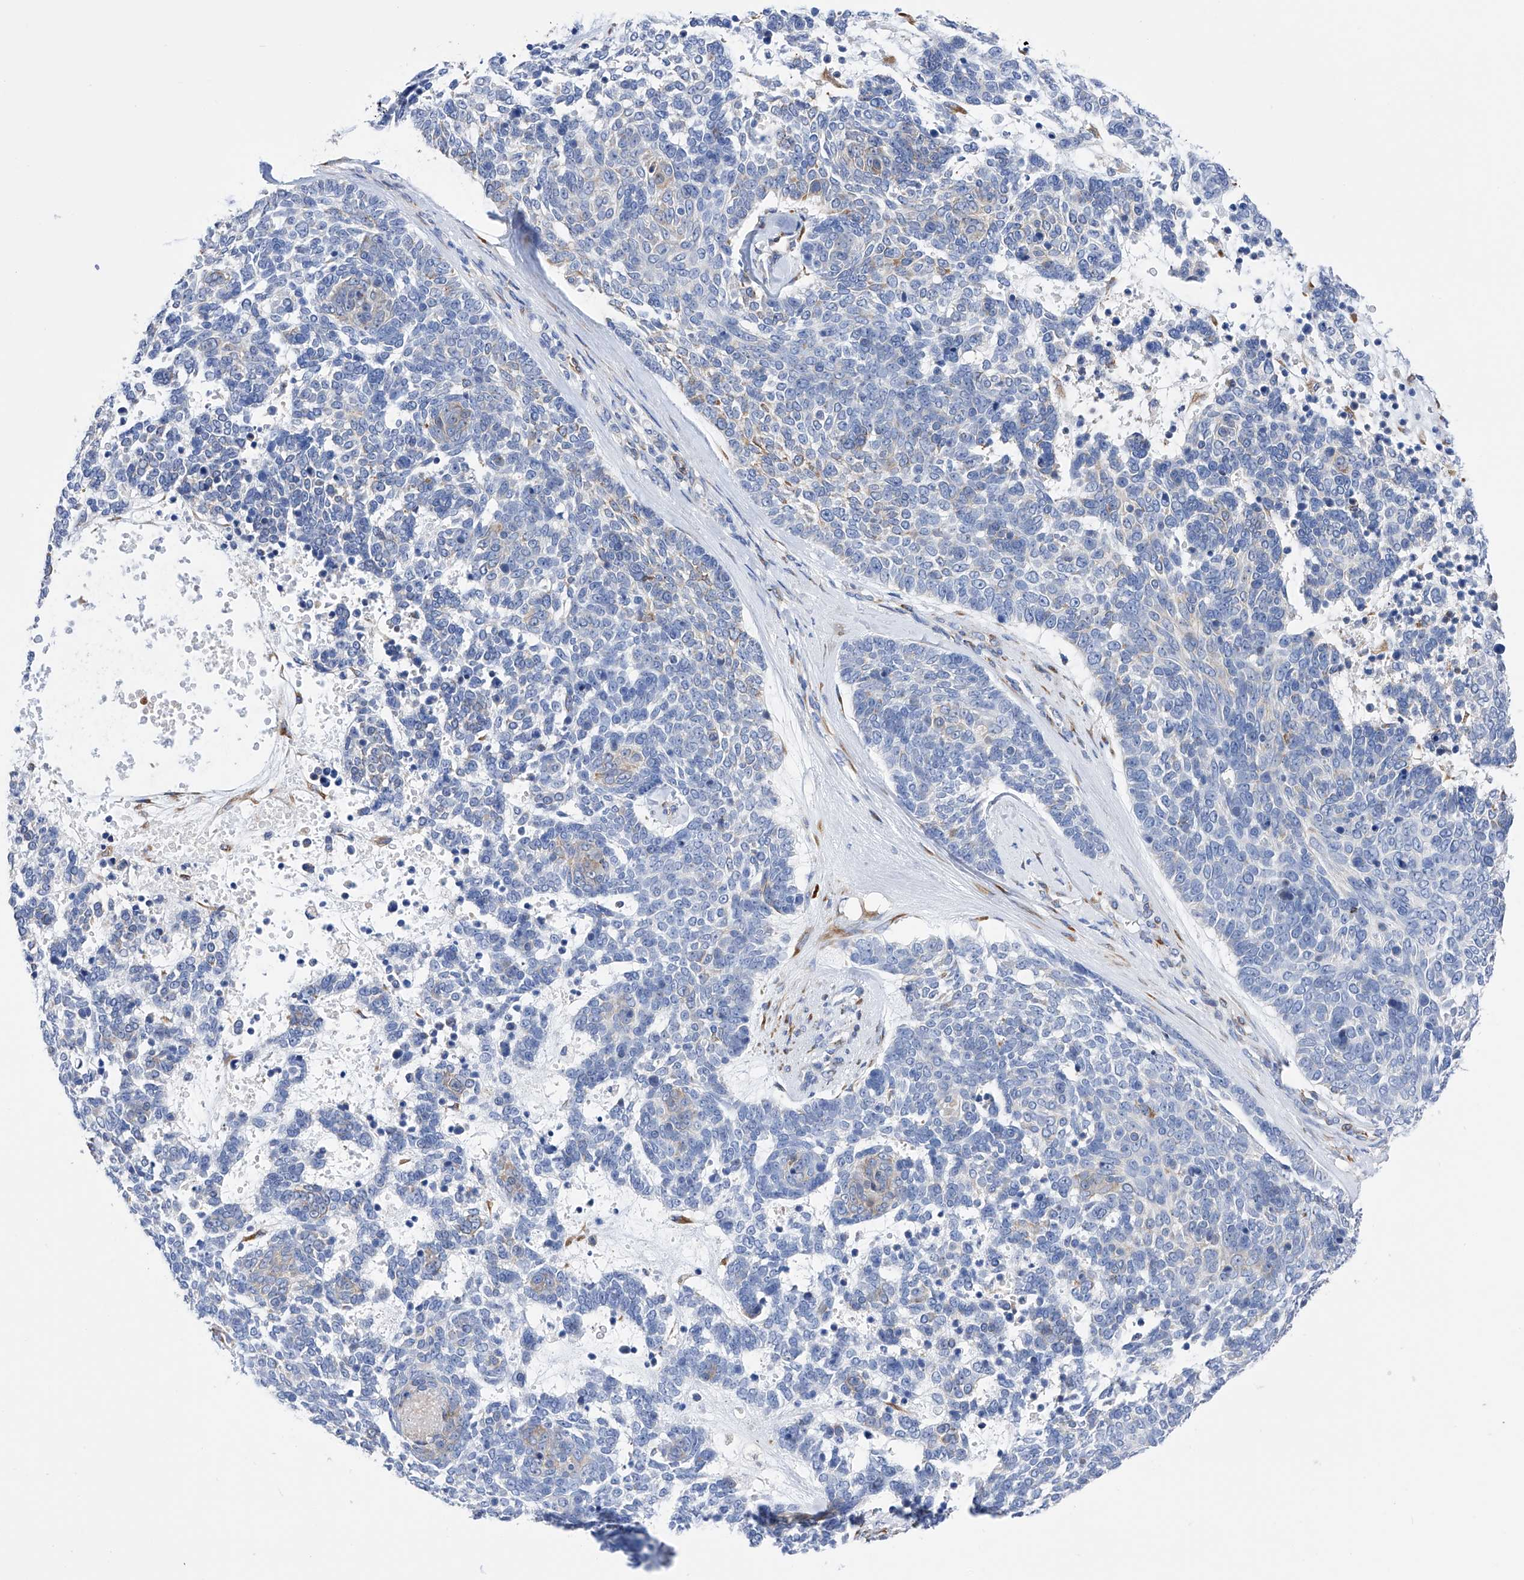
{"staining": {"intensity": "negative", "quantity": "none", "location": "none"}, "tissue": "skin cancer", "cell_type": "Tumor cells", "image_type": "cancer", "snomed": [{"axis": "morphology", "description": "Basal cell carcinoma"}, {"axis": "topography", "description": "Skin"}], "caption": "Tumor cells are negative for protein expression in human skin cancer.", "gene": "PDIA5", "patient": {"sex": "female", "age": 81}}